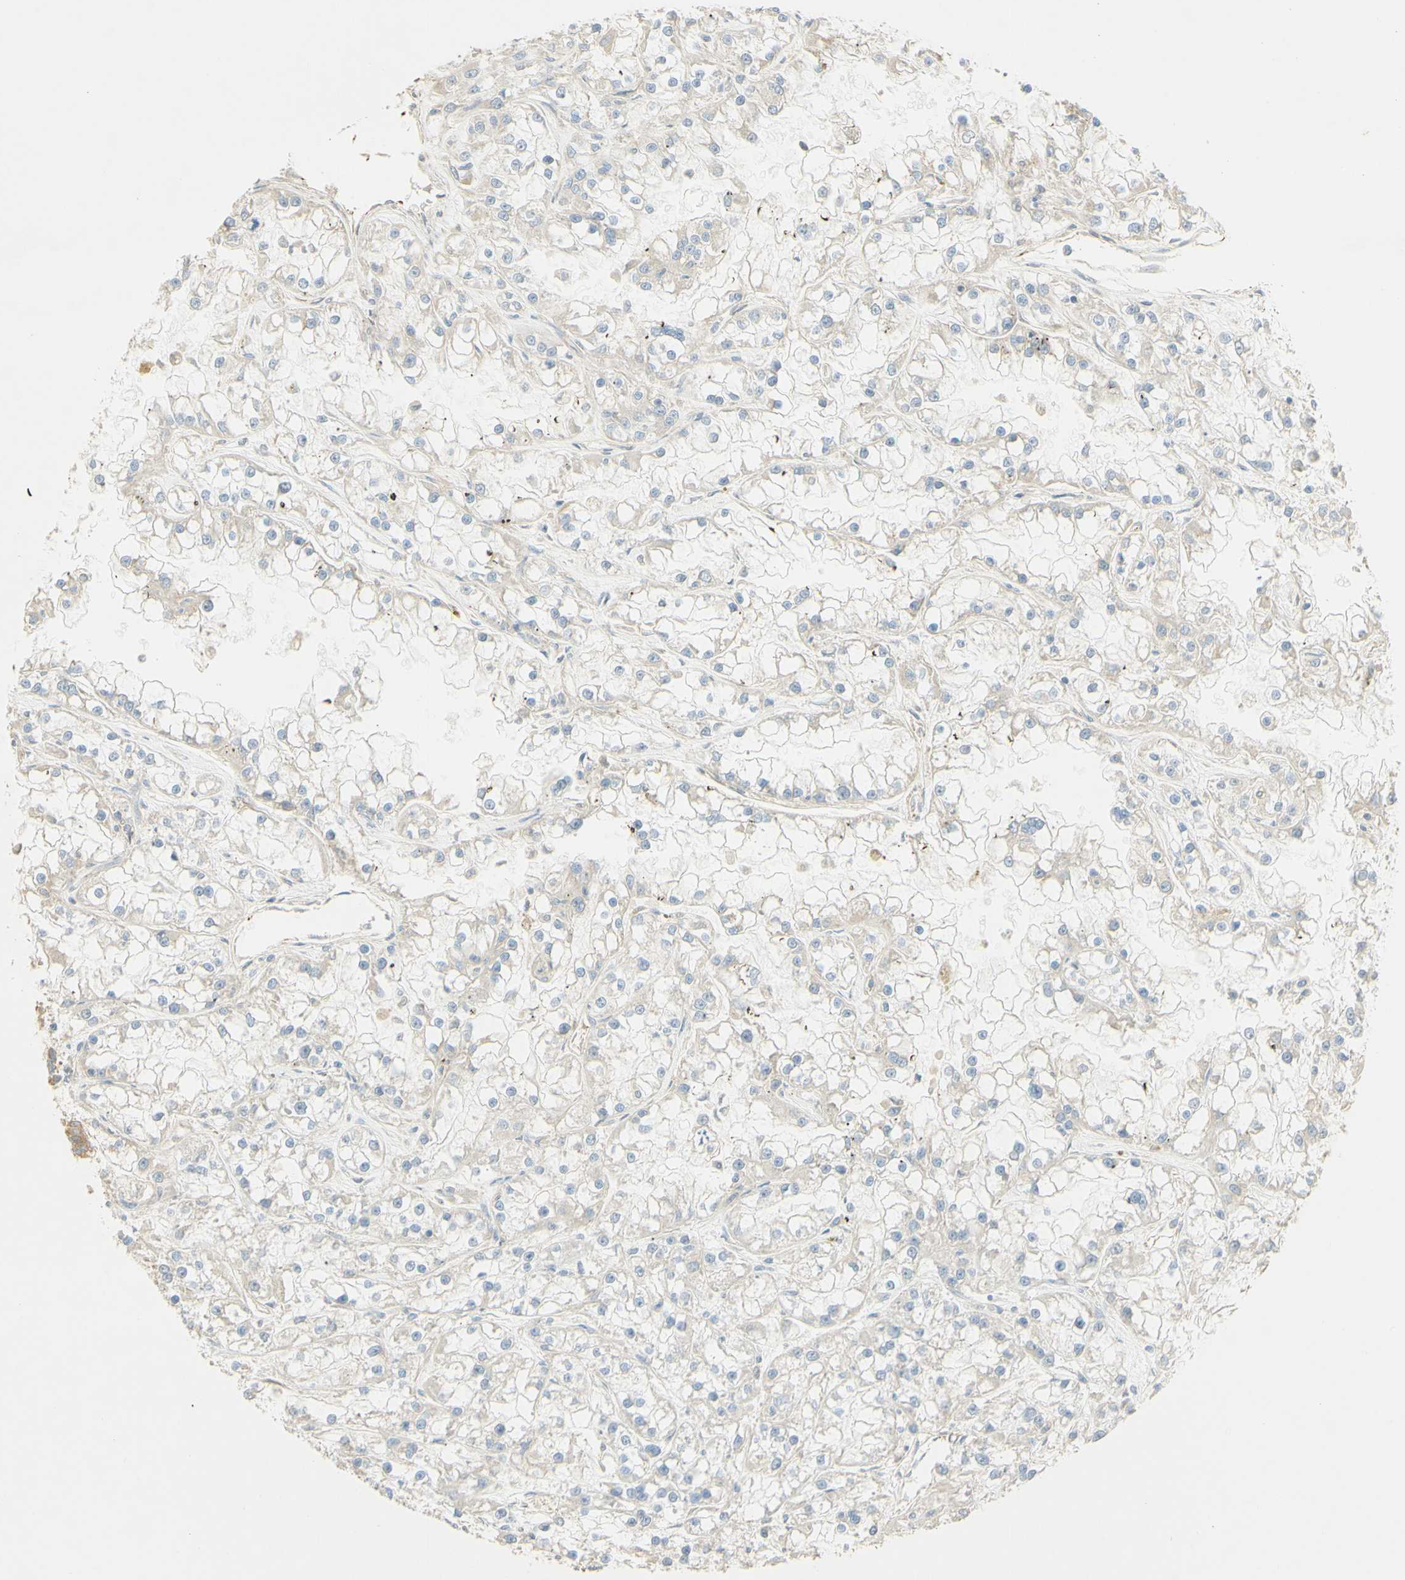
{"staining": {"intensity": "negative", "quantity": "none", "location": "none"}, "tissue": "renal cancer", "cell_type": "Tumor cells", "image_type": "cancer", "snomed": [{"axis": "morphology", "description": "Adenocarcinoma, NOS"}, {"axis": "topography", "description": "Kidney"}], "caption": "Adenocarcinoma (renal) was stained to show a protein in brown. There is no significant staining in tumor cells.", "gene": "IKBKG", "patient": {"sex": "female", "age": 52}}